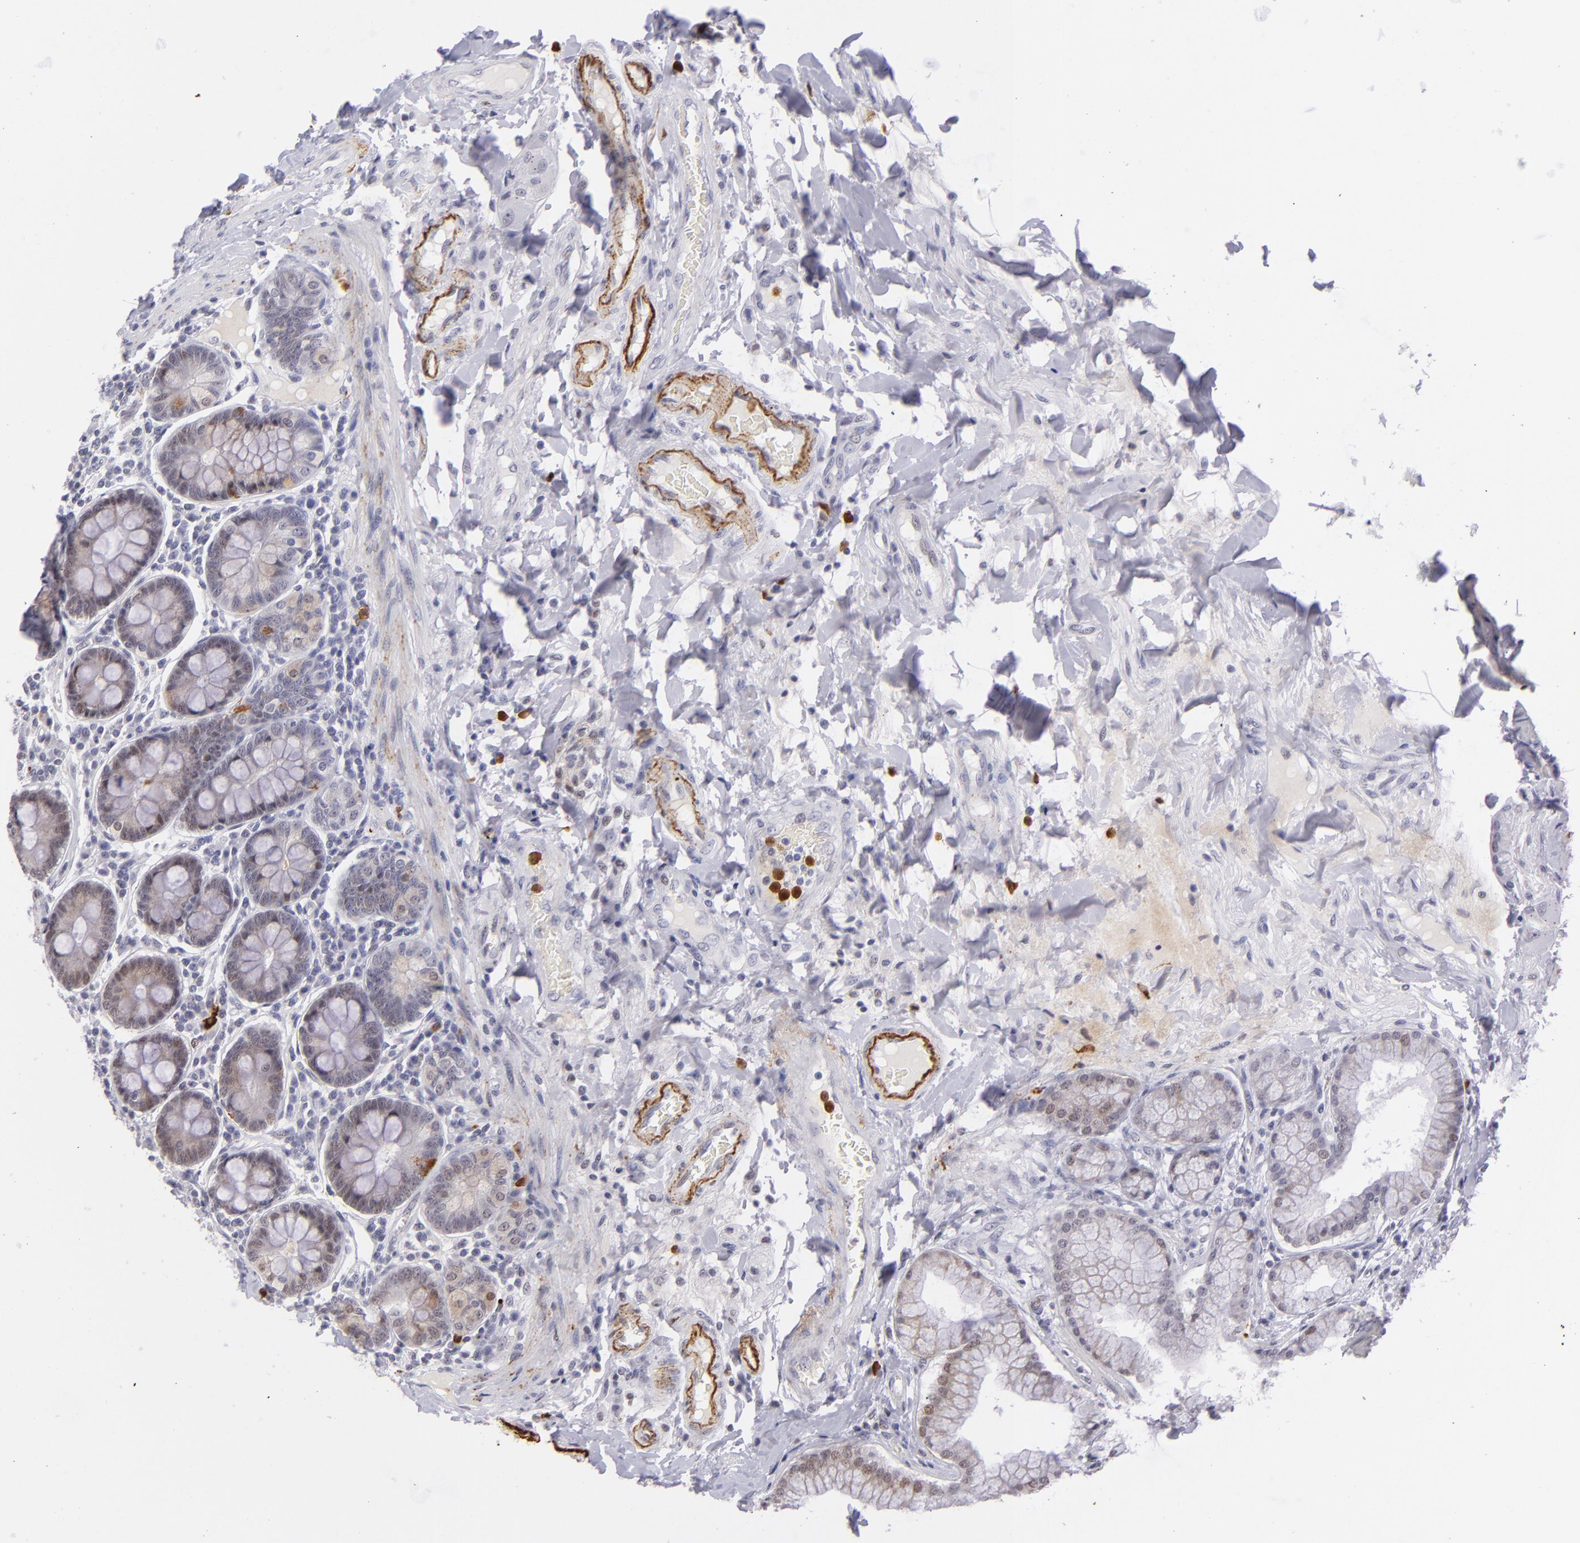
{"staining": {"intensity": "weak", "quantity": "<25%", "location": "cytoplasmic/membranous"}, "tissue": "duodenum", "cell_type": "Glandular cells", "image_type": "normal", "snomed": [{"axis": "morphology", "description": "Normal tissue, NOS"}, {"axis": "topography", "description": "Duodenum"}], "caption": "Glandular cells show no significant expression in unremarkable duodenum. Nuclei are stained in blue.", "gene": "RXRG", "patient": {"sex": "male", "age": 50}}